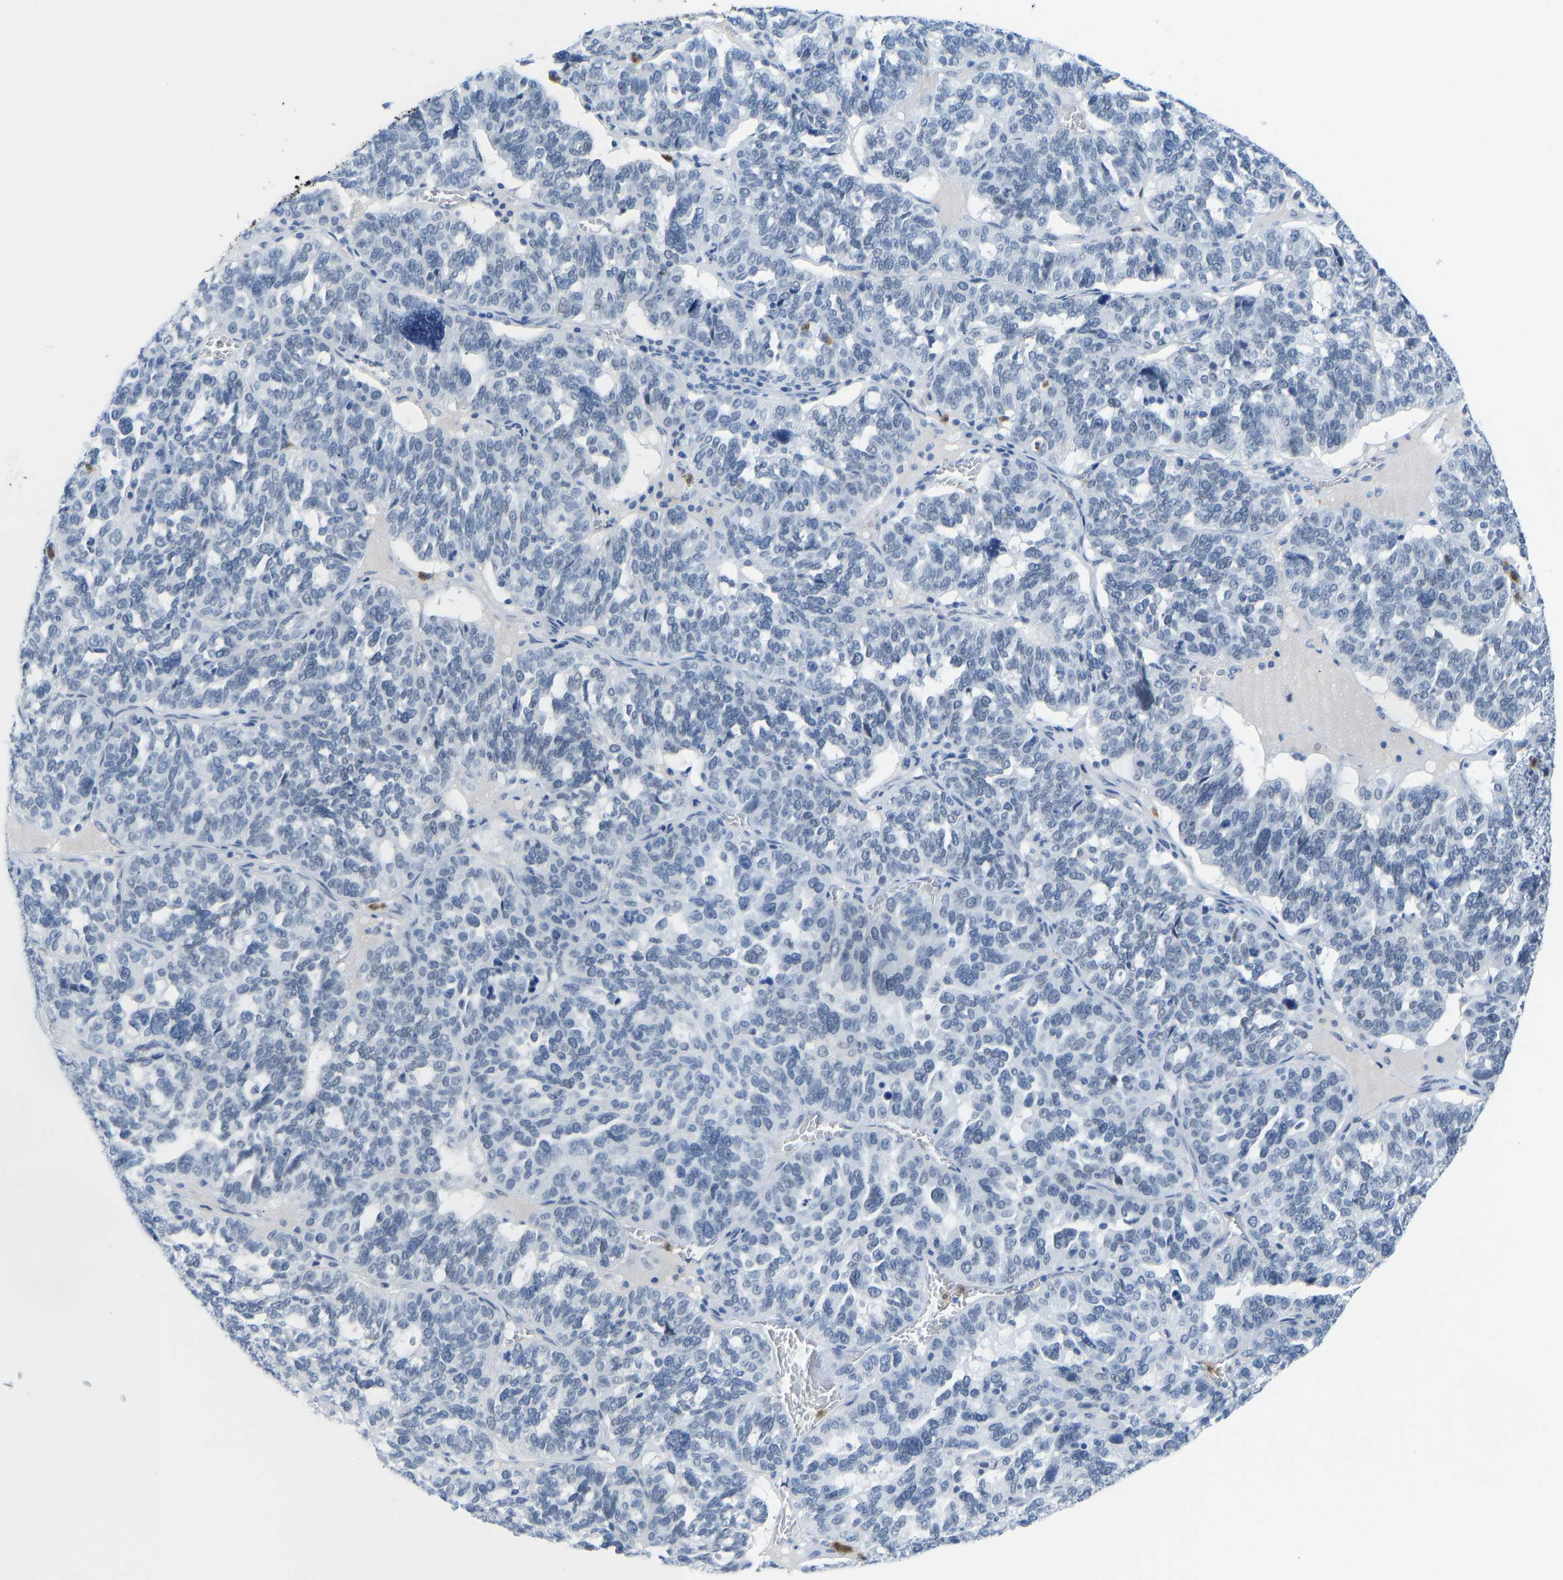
{"staining": {"intensity": "negative", "quantity": "none", "location": "none"}, "tissue": "ovarian cancer", "cell_type": "Tumor cells", "image_type": "cancer", "snomed": [{"axis": "morphology", "description": "Cystadenocarcinoma, serous, NOS"}, {"axis": "topography", "description": "Ovary"}], "caption": "Tumor cells show no significant staining in serous cystadenocarcinoma (ovarian).", "gene": "TXNDC2", "patient": {"sex": "female", "age": 59}}